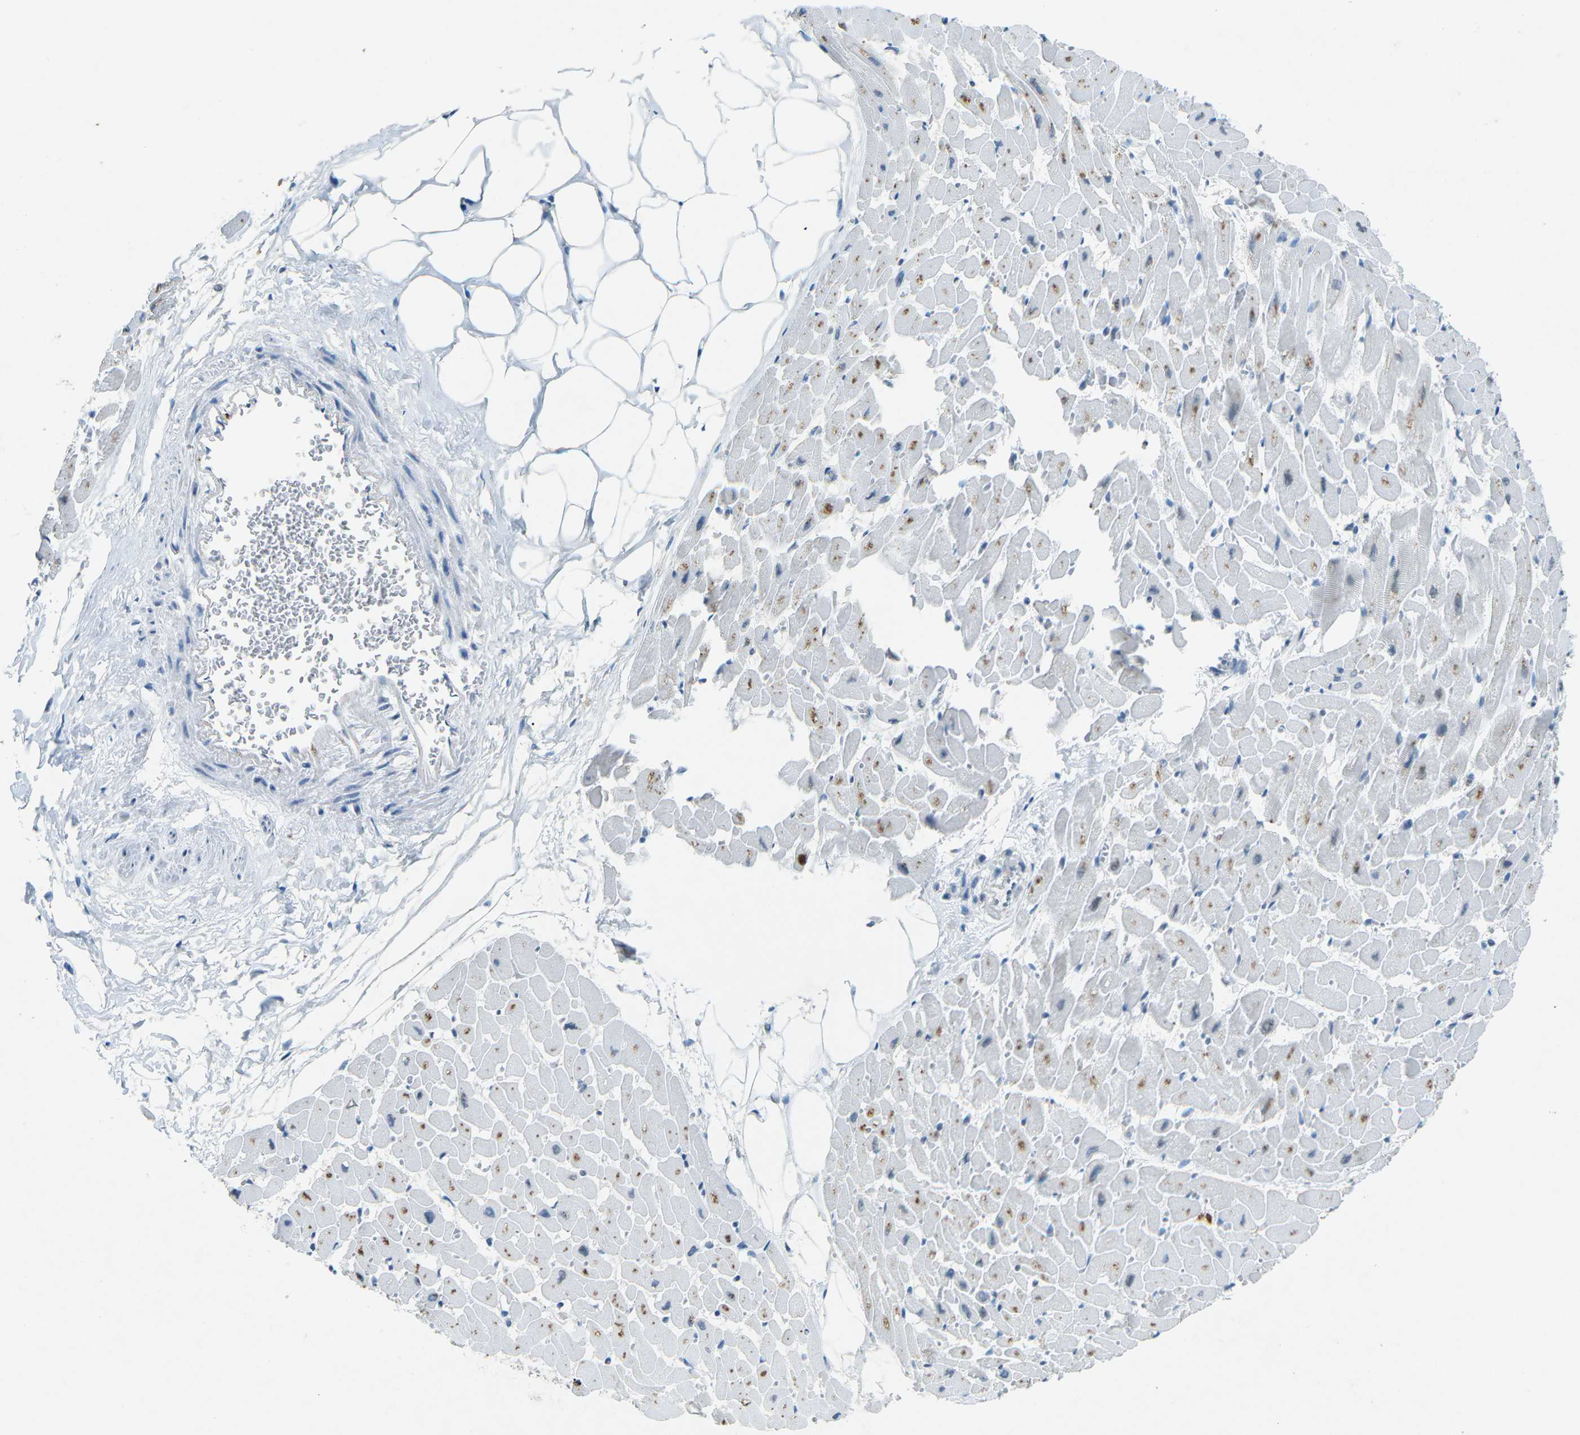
{"staining": {"intensity": "negative", "quantity": "none", "location": "none"}, "tissue": "heart muscle", "cell_type": "Cardiomyocytes", "image_type": "normal", "snomed": [{"axis": "morphology", "description": "Normal tissue, NOS"}, {"axis": "topography", "description": "Heart"}], "caption": "IHC photomicrograph of unremarkable heart muscle stained for a protein (brown), which exhibits no positivity in cardiomyocytes.", "gene": "RB1", "patient": {"sex": "female", "age": 19}}